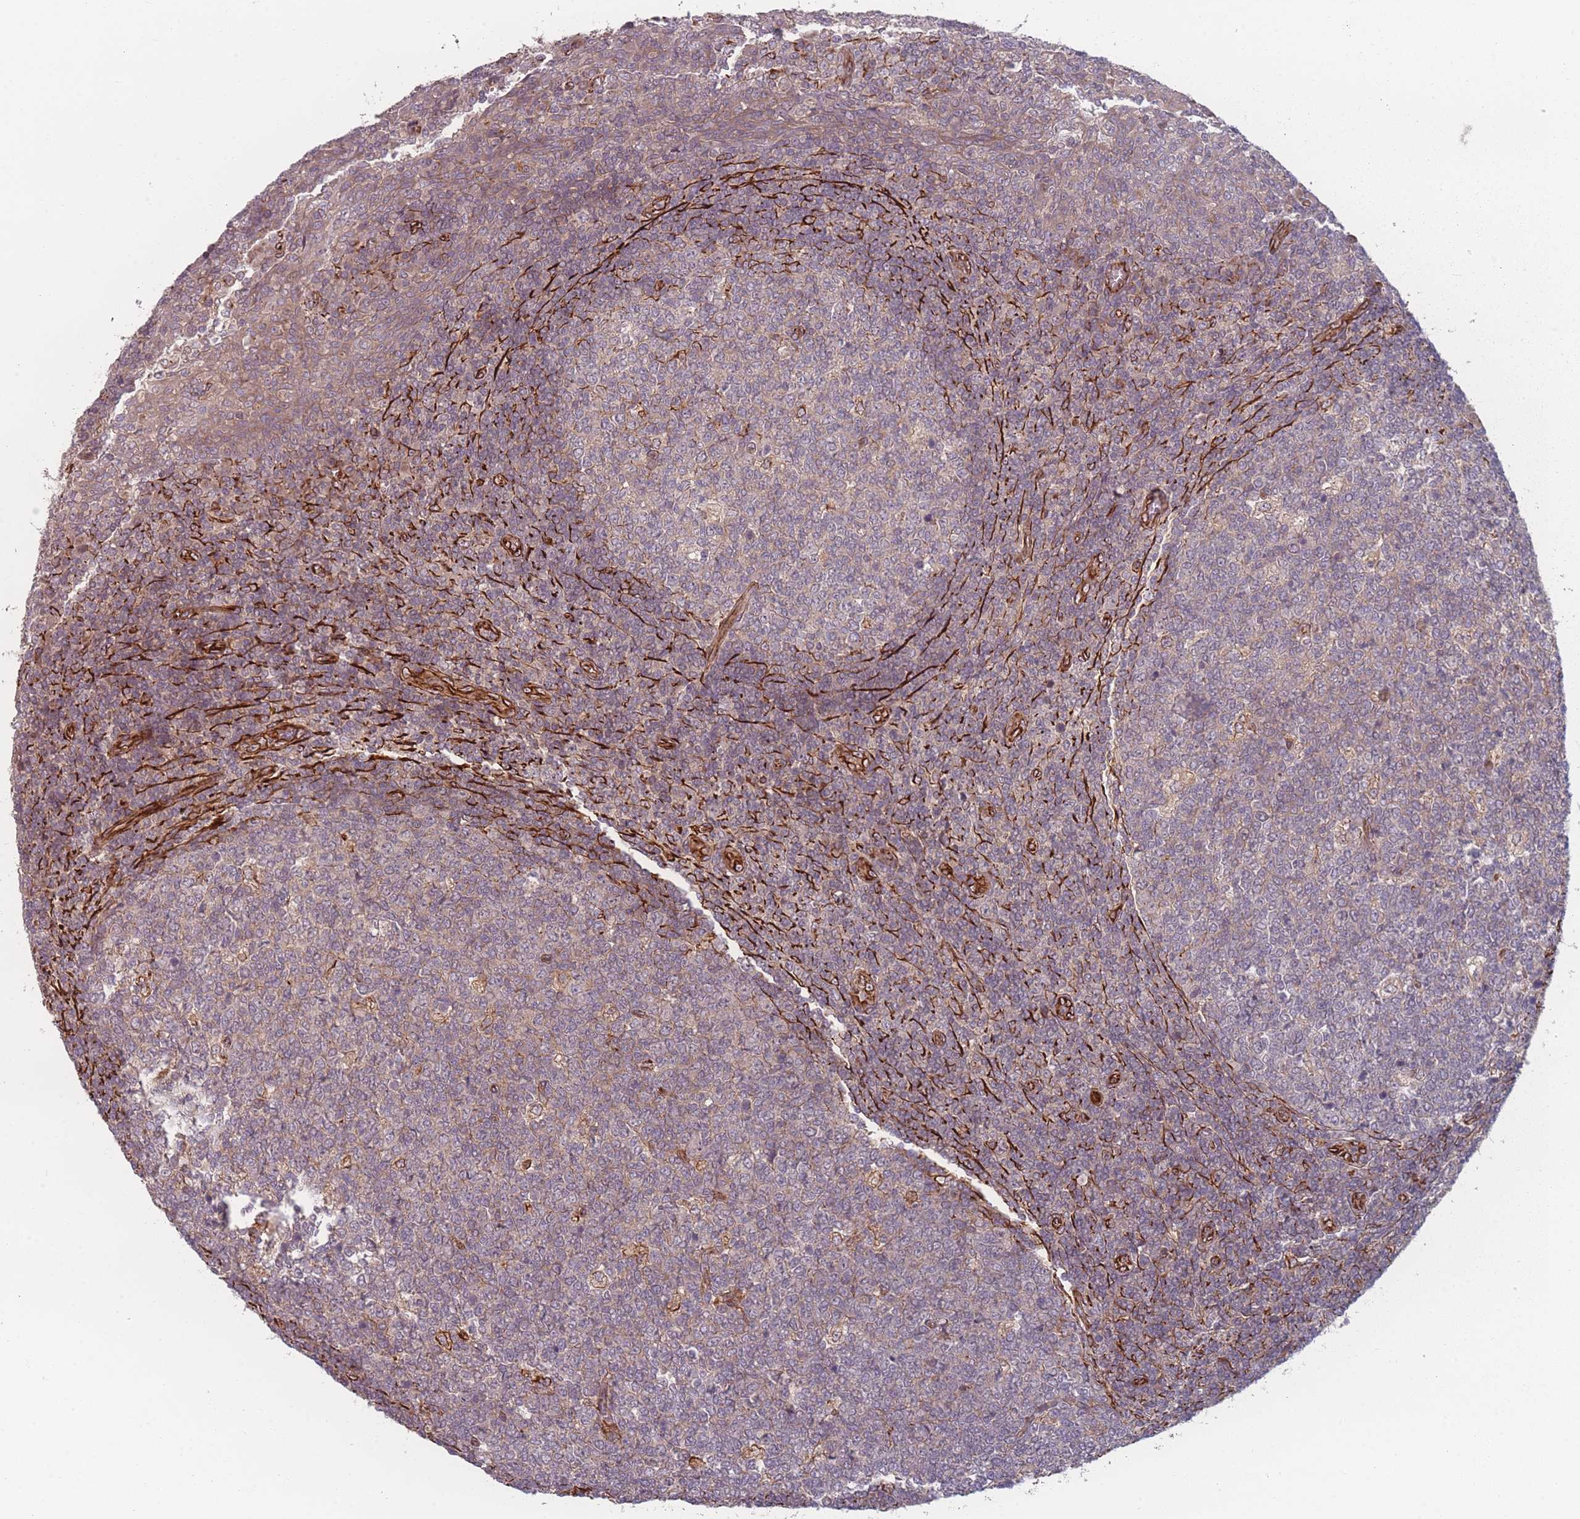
{"staining": {"intensity": "weak", "quantity": "<25%", "location": "cytoplasmic/membranous"}, "tissue": "tonsil", "cell_type": "Germinal center cells", "image_type": "normal", "snomed": [{"axis": "morphology", "description": "Normal tissue, NOS"}, {"axis": "topography", "description": "Tonsil"}], "caption": "The IHC micrograph has no significant staining in germinal center cells of tonsil.", "gene": "EEF1AKMT2", "patient": {"sex": "female", "age": 19}}